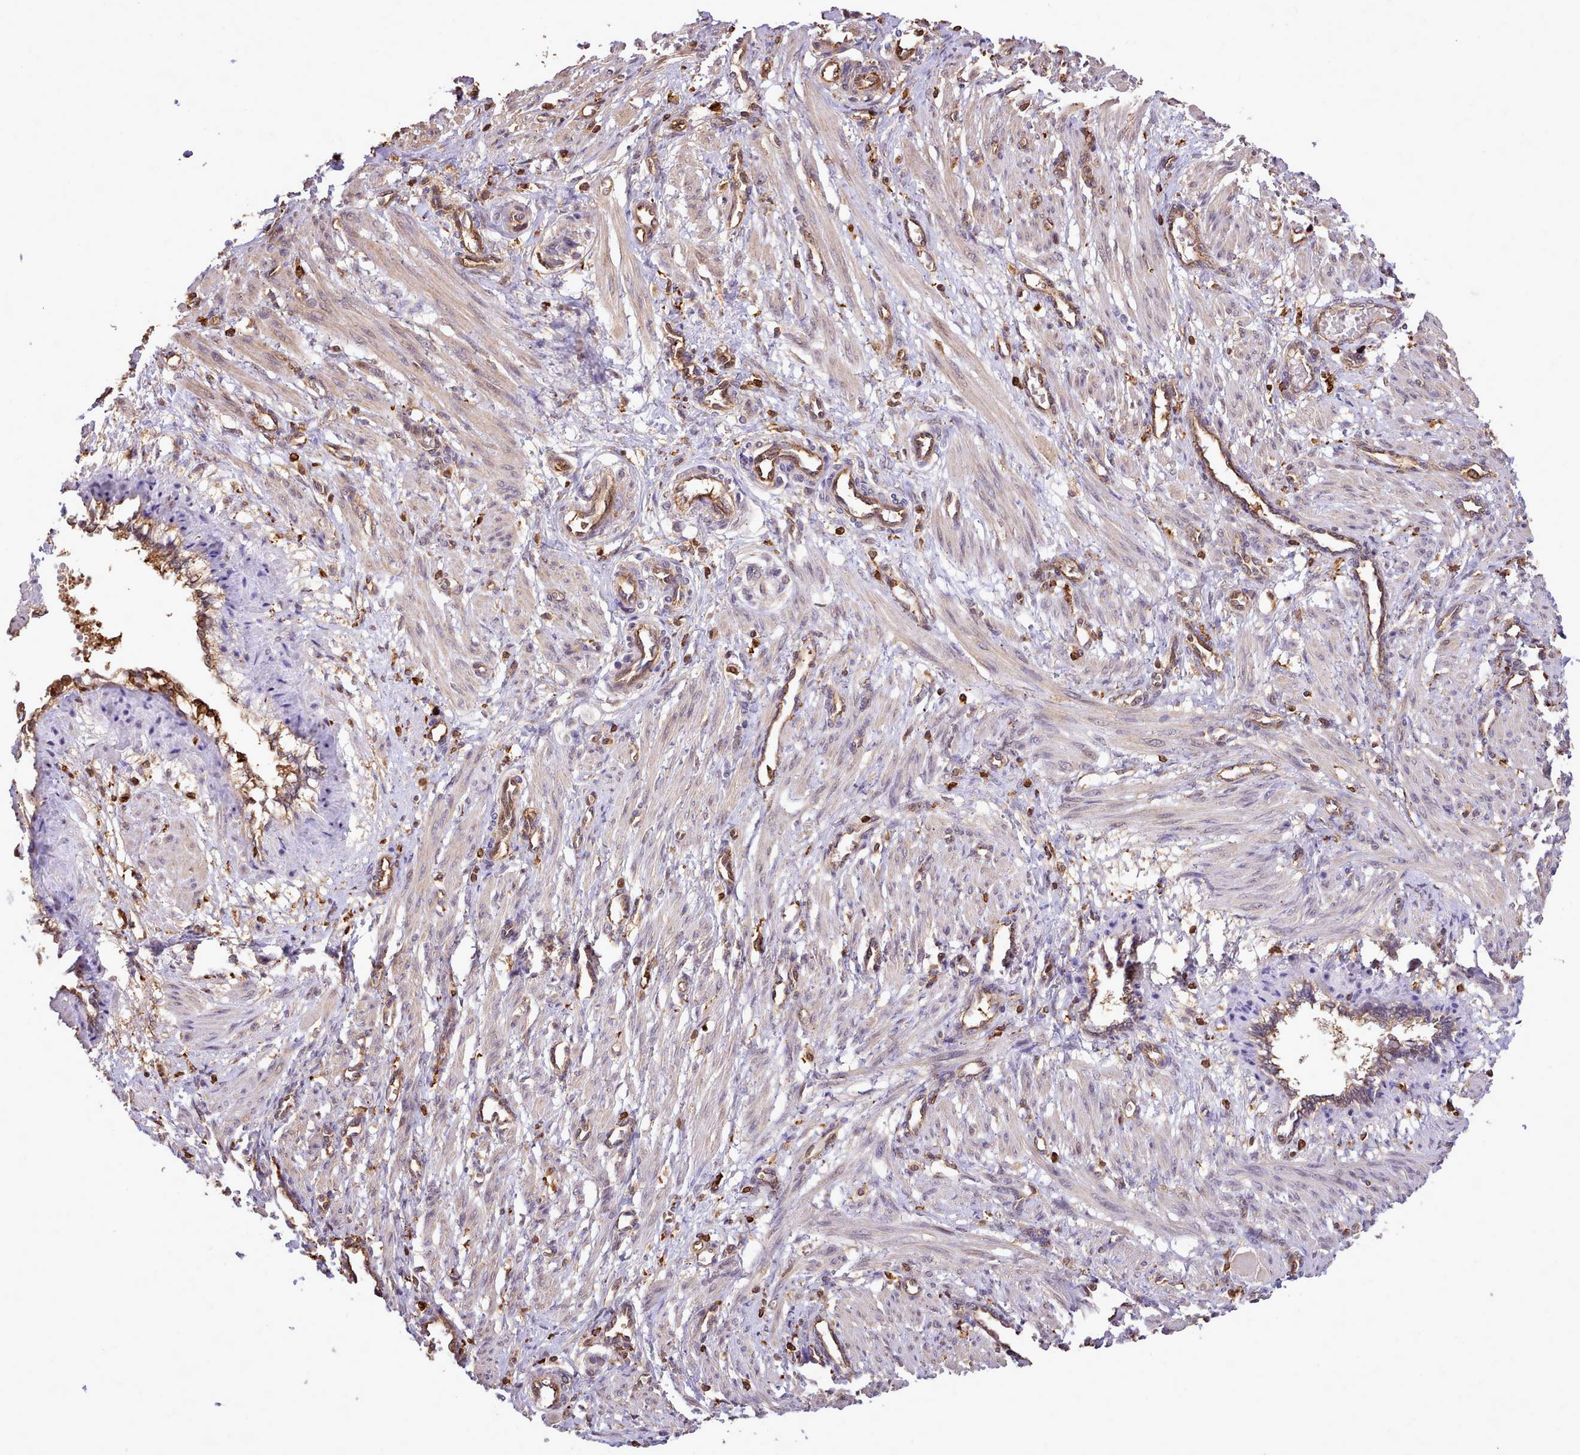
{"staining": {"intensity": "weak", "quantity": "25%-75%", "location": "cytoplasmic/membranous"}, "tissue": "smooth muscle", "cell_type": "Smooth muscle cells", "image_type": "normal", "snomed": [{"axis": "morphology", "description": "Normal tissue, NOS"}, {"axis": "topography", "description": "Endometrium"}], "caption": "Approximately 25%-75% of smooth muscle cells in normal smooth muscle exhibit weak cytoplasmic/membranous protein positivity as visualized by brown immunohistochemical staining.", "gene": "CAPZA1", "patient": {"sex": "female", "age": 33}}